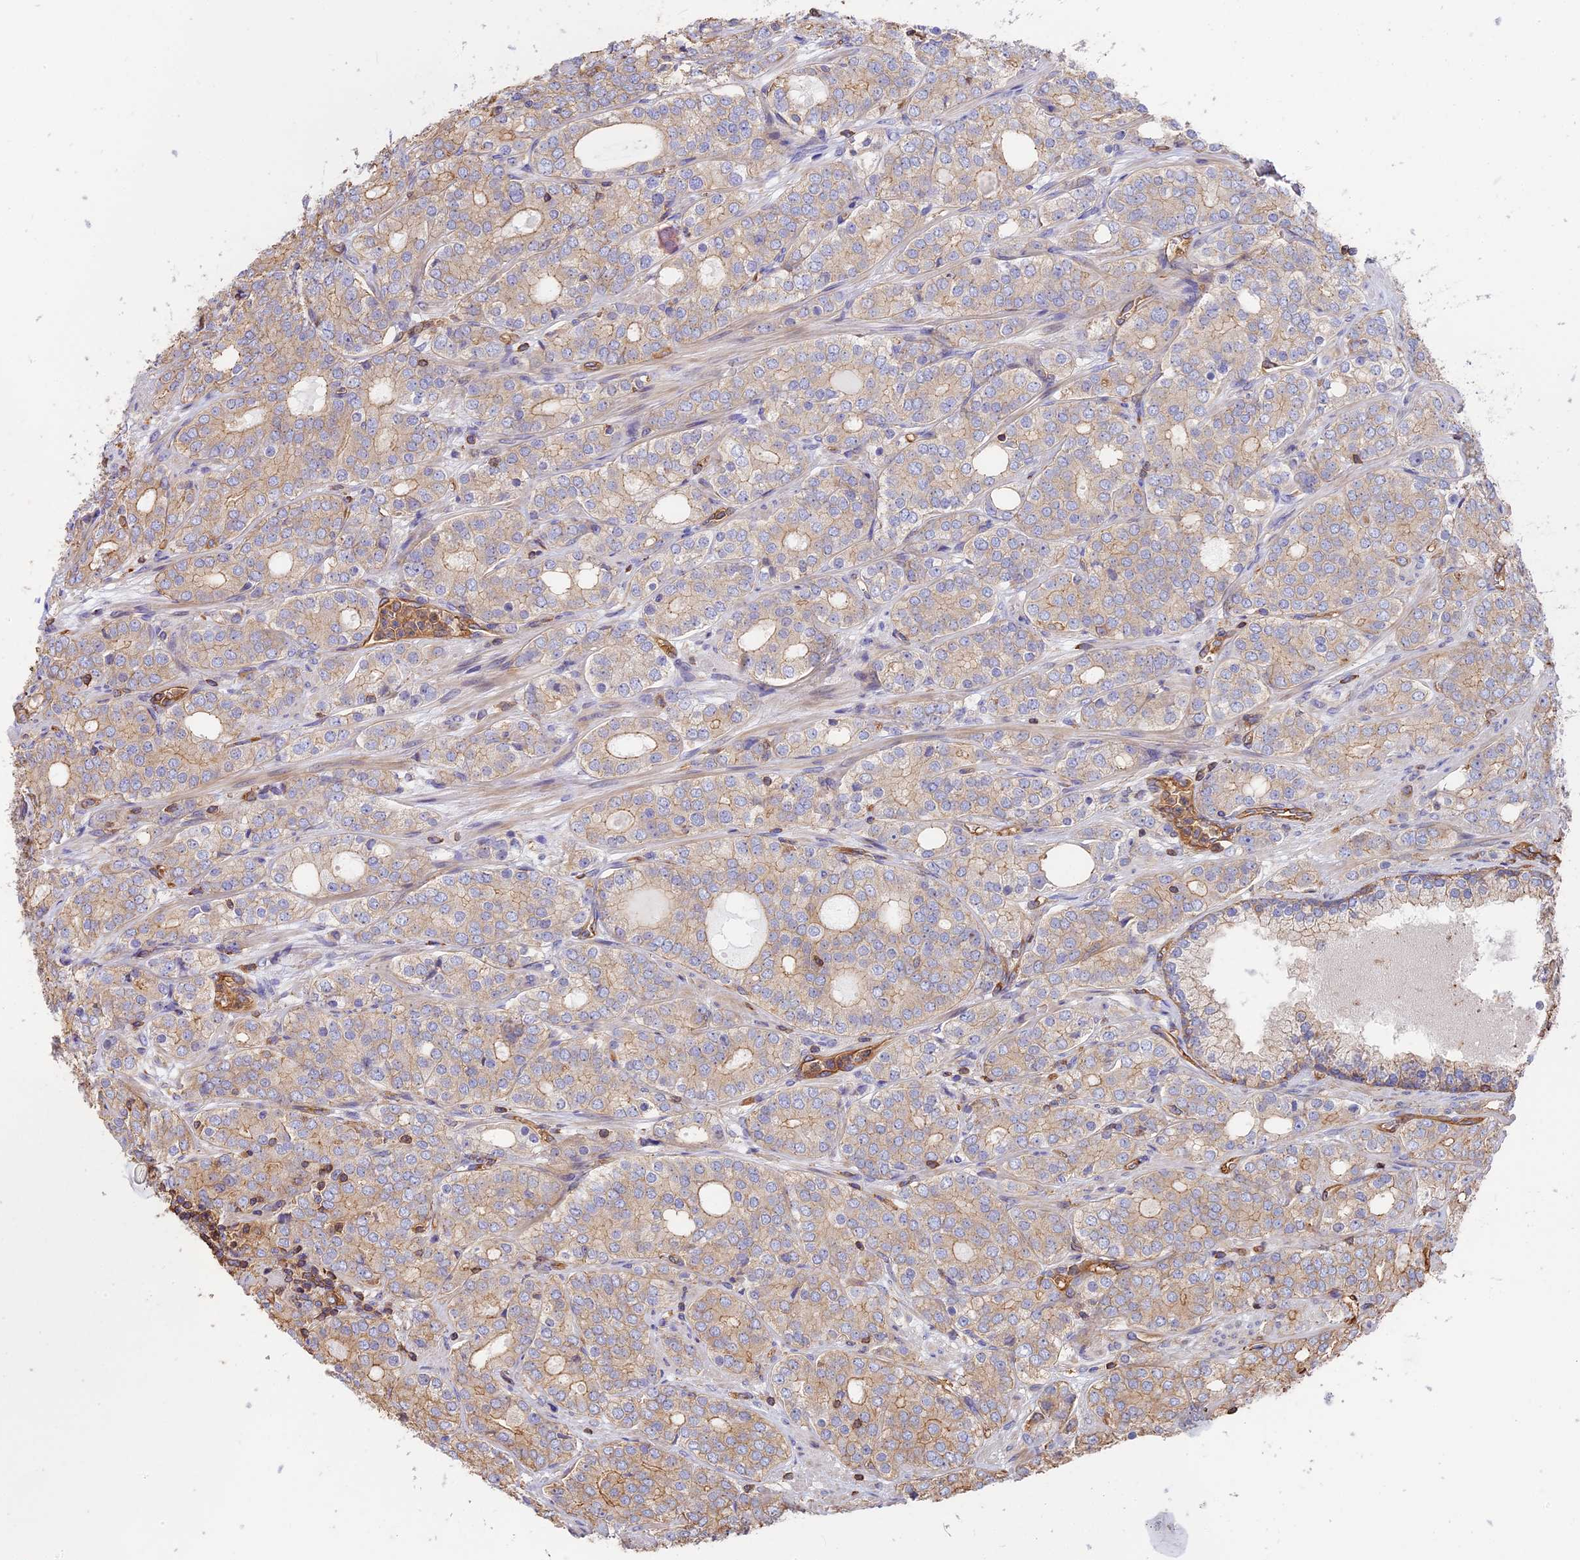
{"staining": {"intensity": "weak", "quantity": "<25%", "location": "cytoplasmic/membranous"}, "tissue": "prostate cancer", "cell_type": "Tumor cells", "image_type": "cancer", "snomed": [{"axis": "morphology", "description": "Adenocarcinoma, High grade"}, {"axis": "topography", "description": "Prostate"}], "caption": "DAB (3,3'-diaminobenzidine) immunohistochemical staining of human prostate cancer exhibits no significant expression in tumor cells.", "gene": "VPS18", "patient": {"sex": "male", "age": 64}}